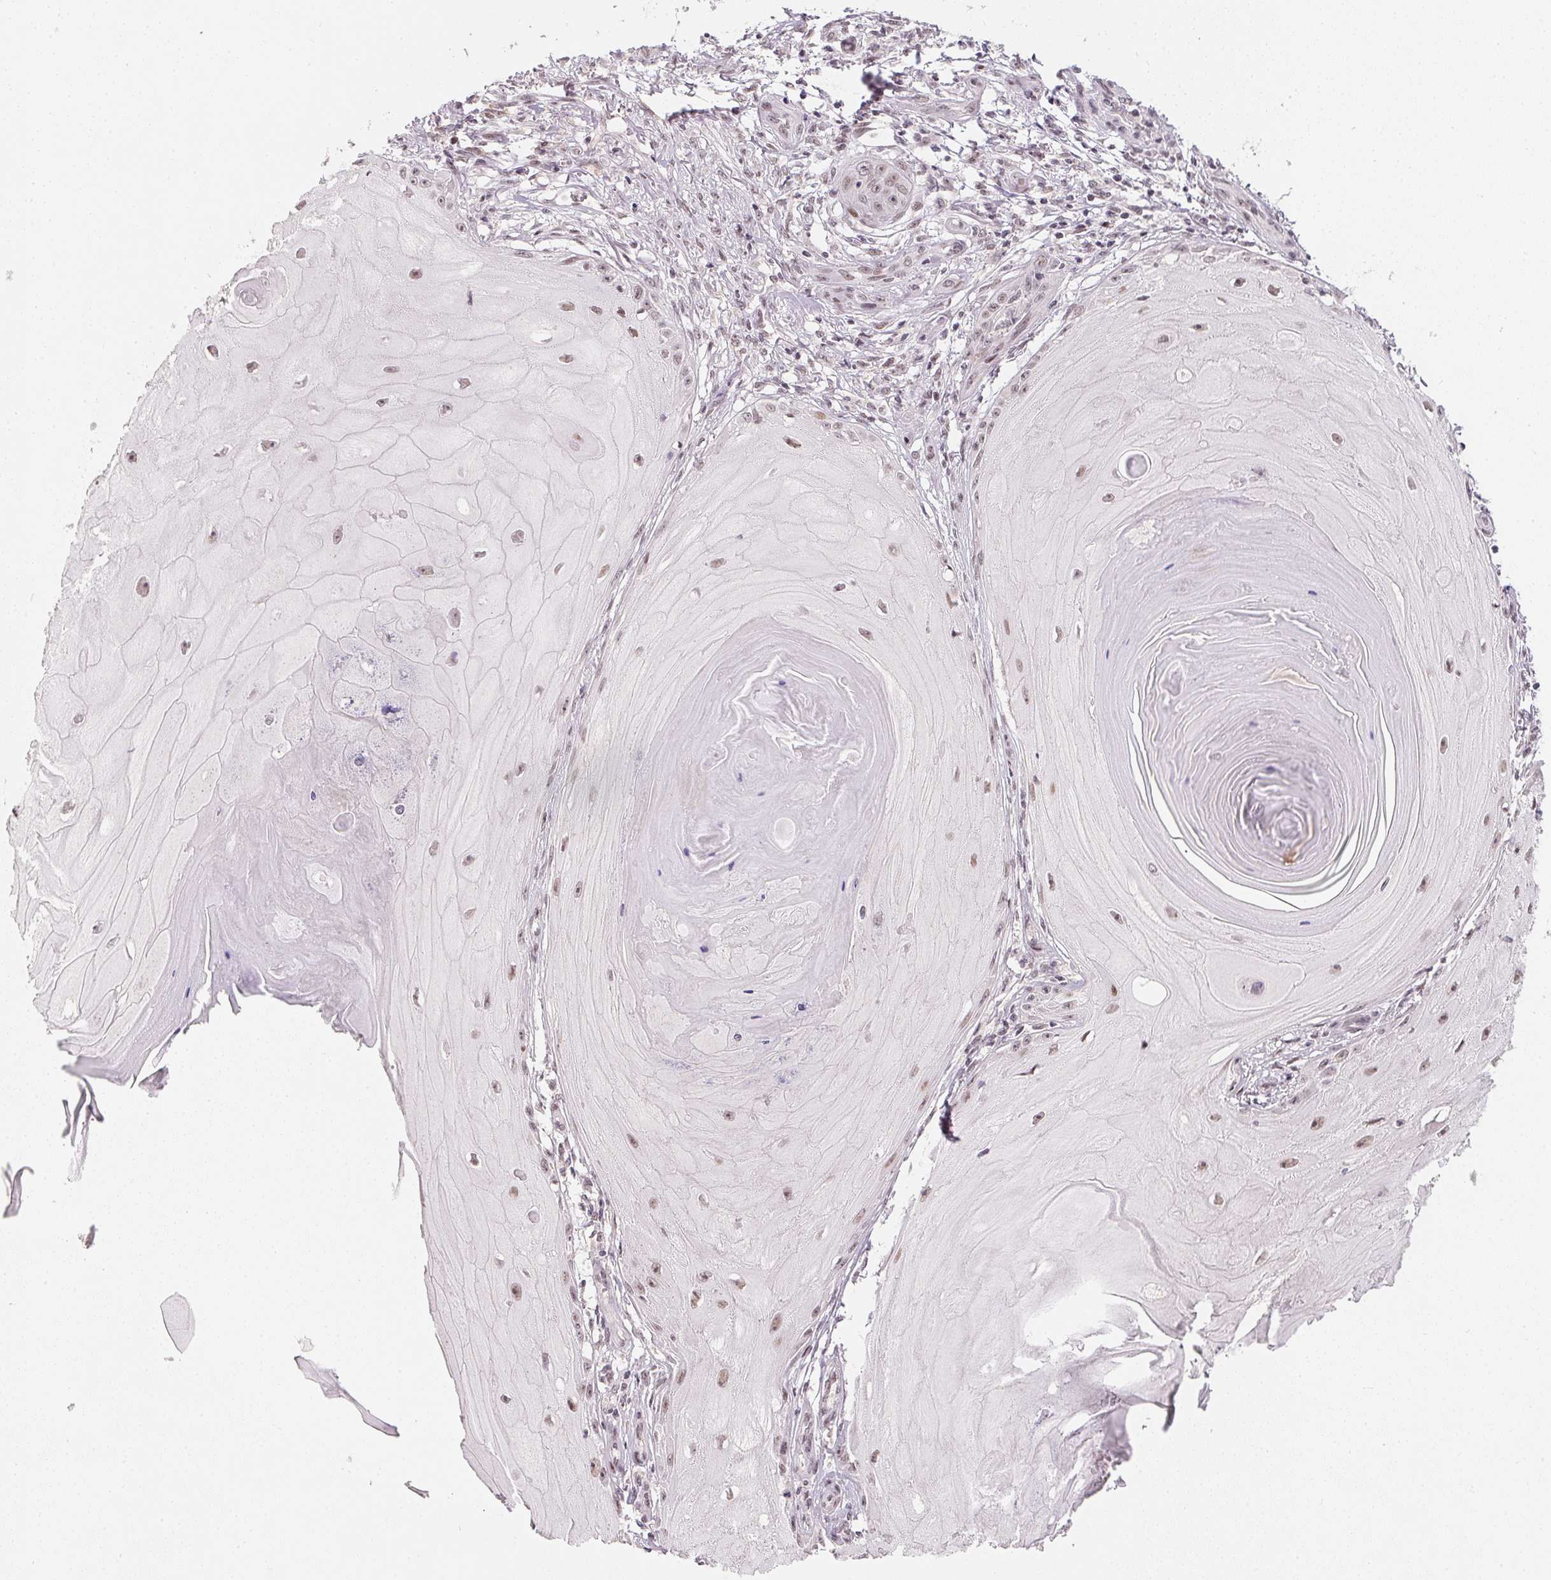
{"staining": {"intensity": "weak", "quantity": "25%-75%", "location": "nuclear"}, "tissue": "skin cancer", "cell_type": "Tumor cells", "image_type": "cancer", "snomed": [{"axis": "morphology", "description": "Squamous cell carcinoma, NOS"}, {"axis": "topography", "description": "Skin"}], "caption": "An image of human skin squamous cell carcinoma stained for a protein shows weak nuclear brown staining in tumor cells.", "gene": "KDM4D", "patient": {"sex": "female", "age": 77}}